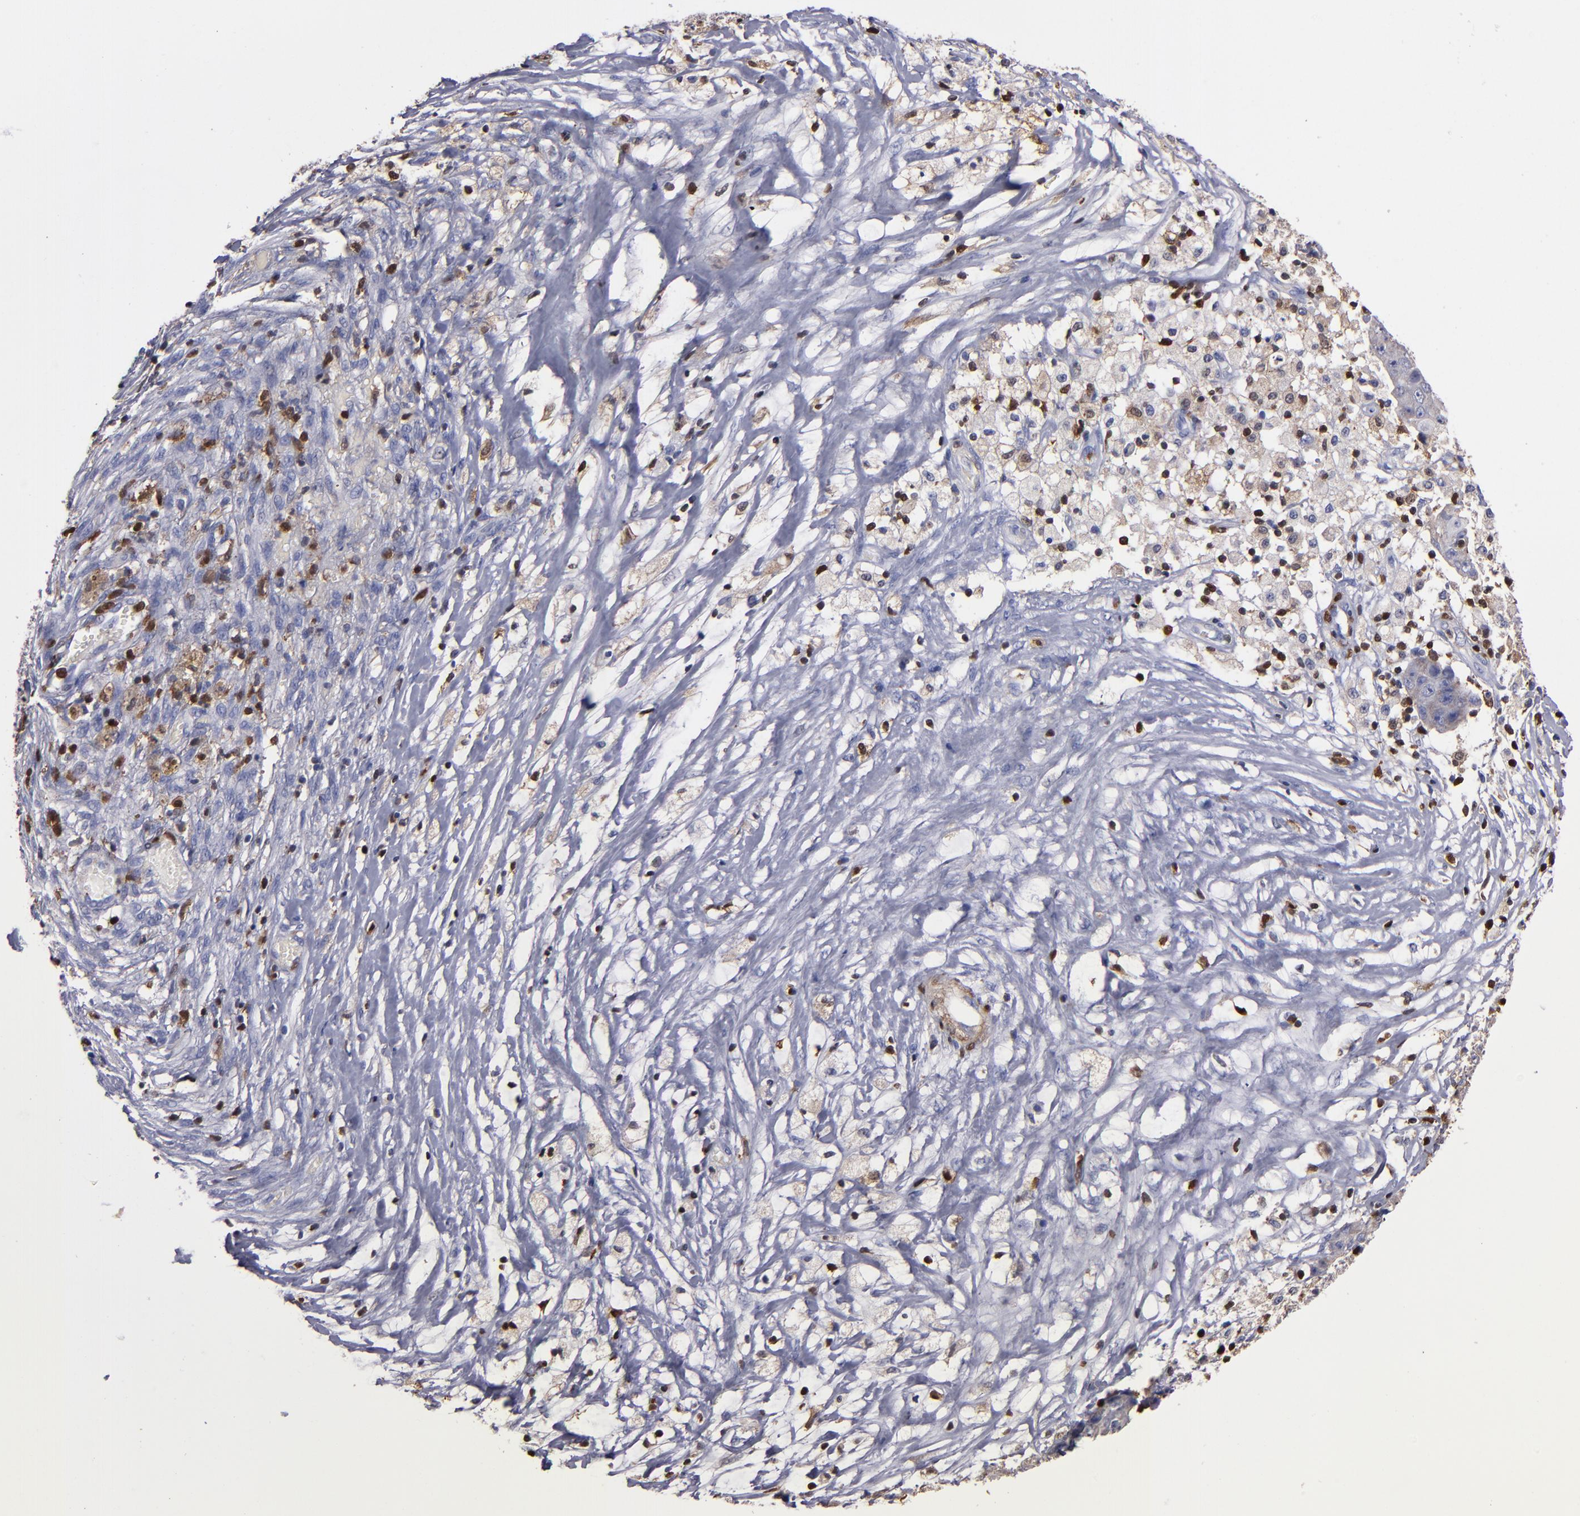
{"staining": {"intensity": "weak", "quantity": "<25%", "location": "cytoplasmic/membranous"}, "tissue": "ovarian cancer", "cell_type": "Tumor cells", "image_type": "cancer", "snomed": [{"axis": "morphology", "description": "Carcinoma, endometroid"}, {"axis": "topography", "description": "Ovary"}], "caption": "This is a image of IHC staining of ovarian endometroid carcinoma, which shows no expression in tumor cells.", "gene": "S100A4", "patient": {"sex": "female", "age": 42}}